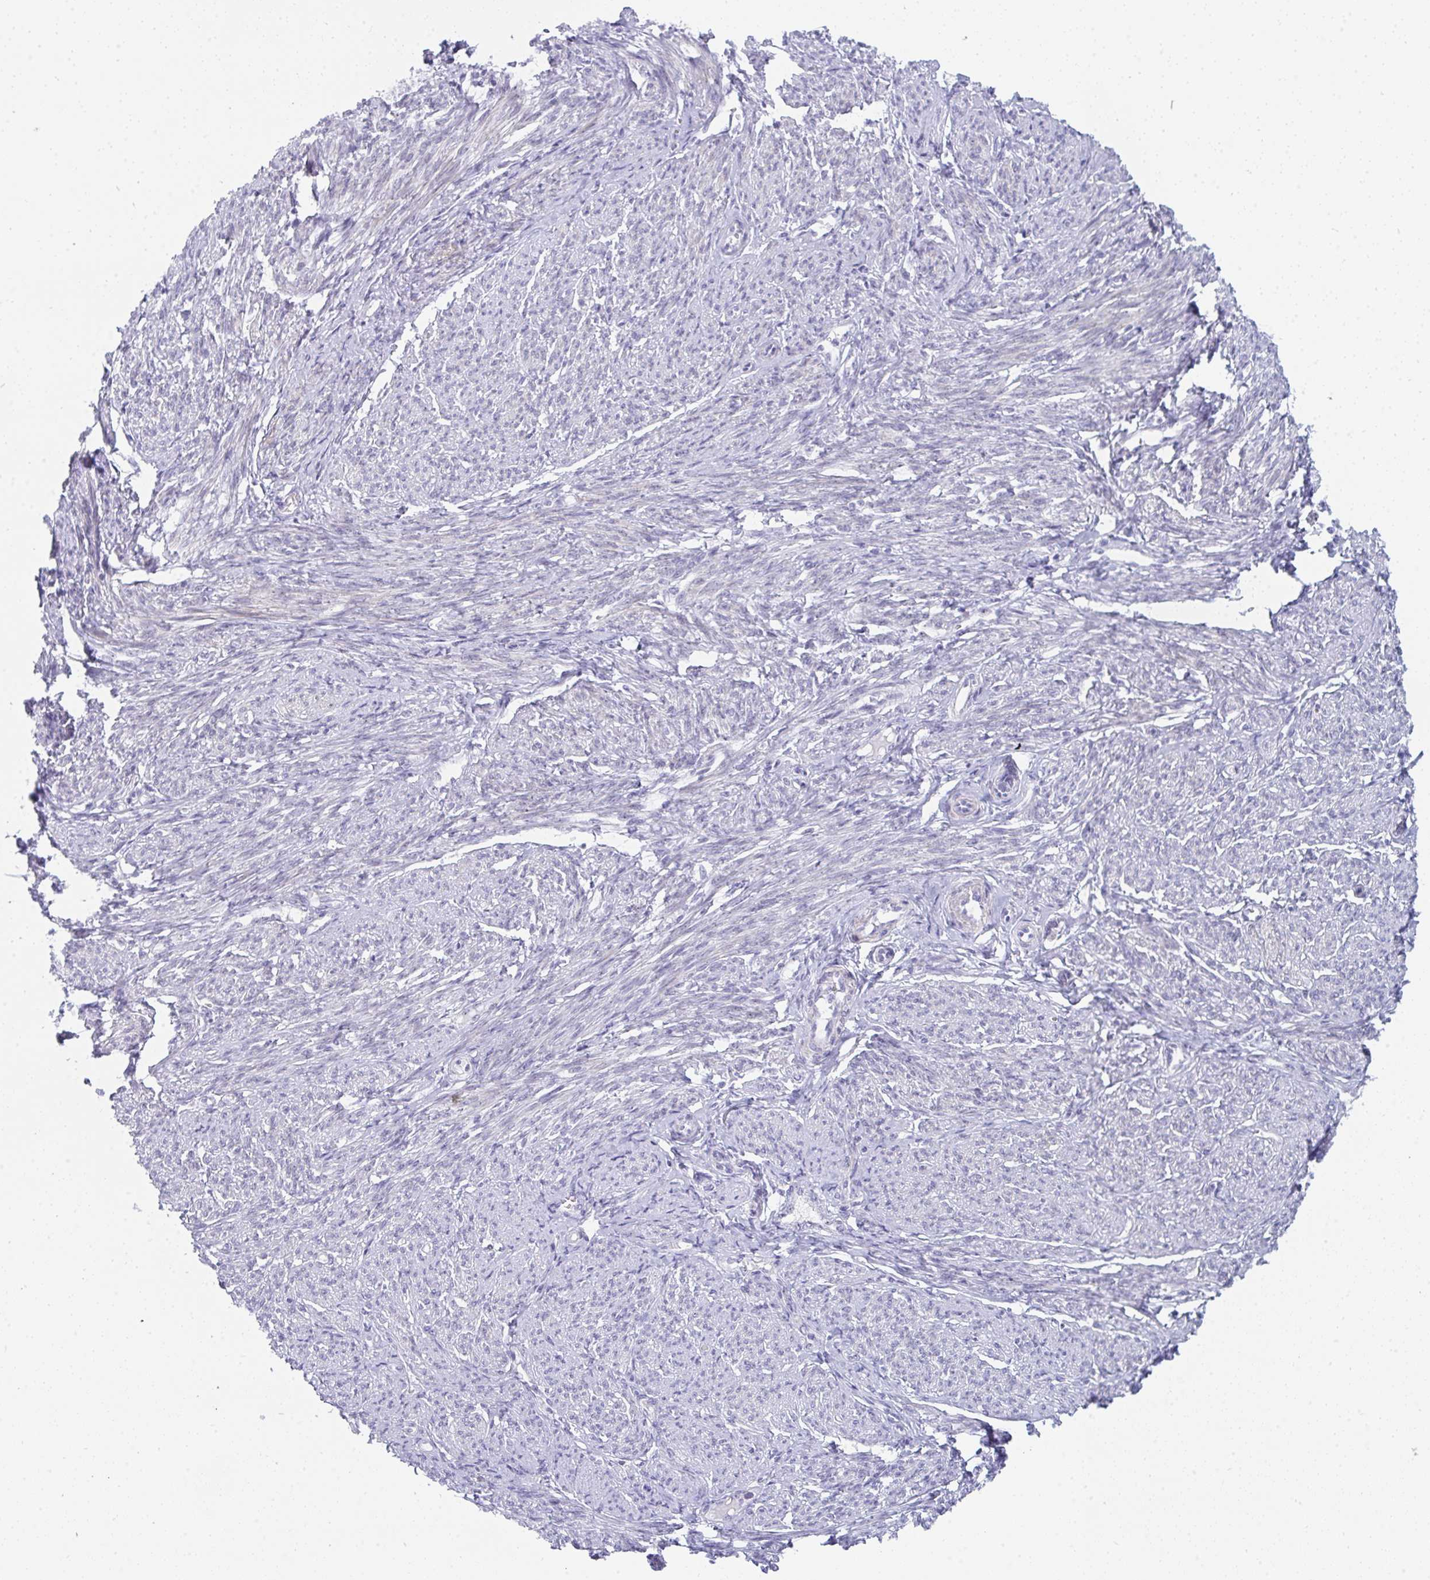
{"staining": {"intensity": "moderate", "quantity": "25%-75%", "location": "cytoplasmic/membranous"}, "tissue": "smooth muscle", "cell_type": "Smooth muscle cells", "image_type": "normal", "snomed": [{"axis": "morphology", "description": "Normal tissue, NOS"}, {"axis": "topography", "description": "Smooth muscle"}], "caption": "Benign smooth muscle shows moderate cytoplasmic/membranous expression in approximately 25%-75% of smooth muscle cells, visualized by immunohistochemistry.", "gene": "NOP10", "patient": {"sex": "female", "age": 65}}